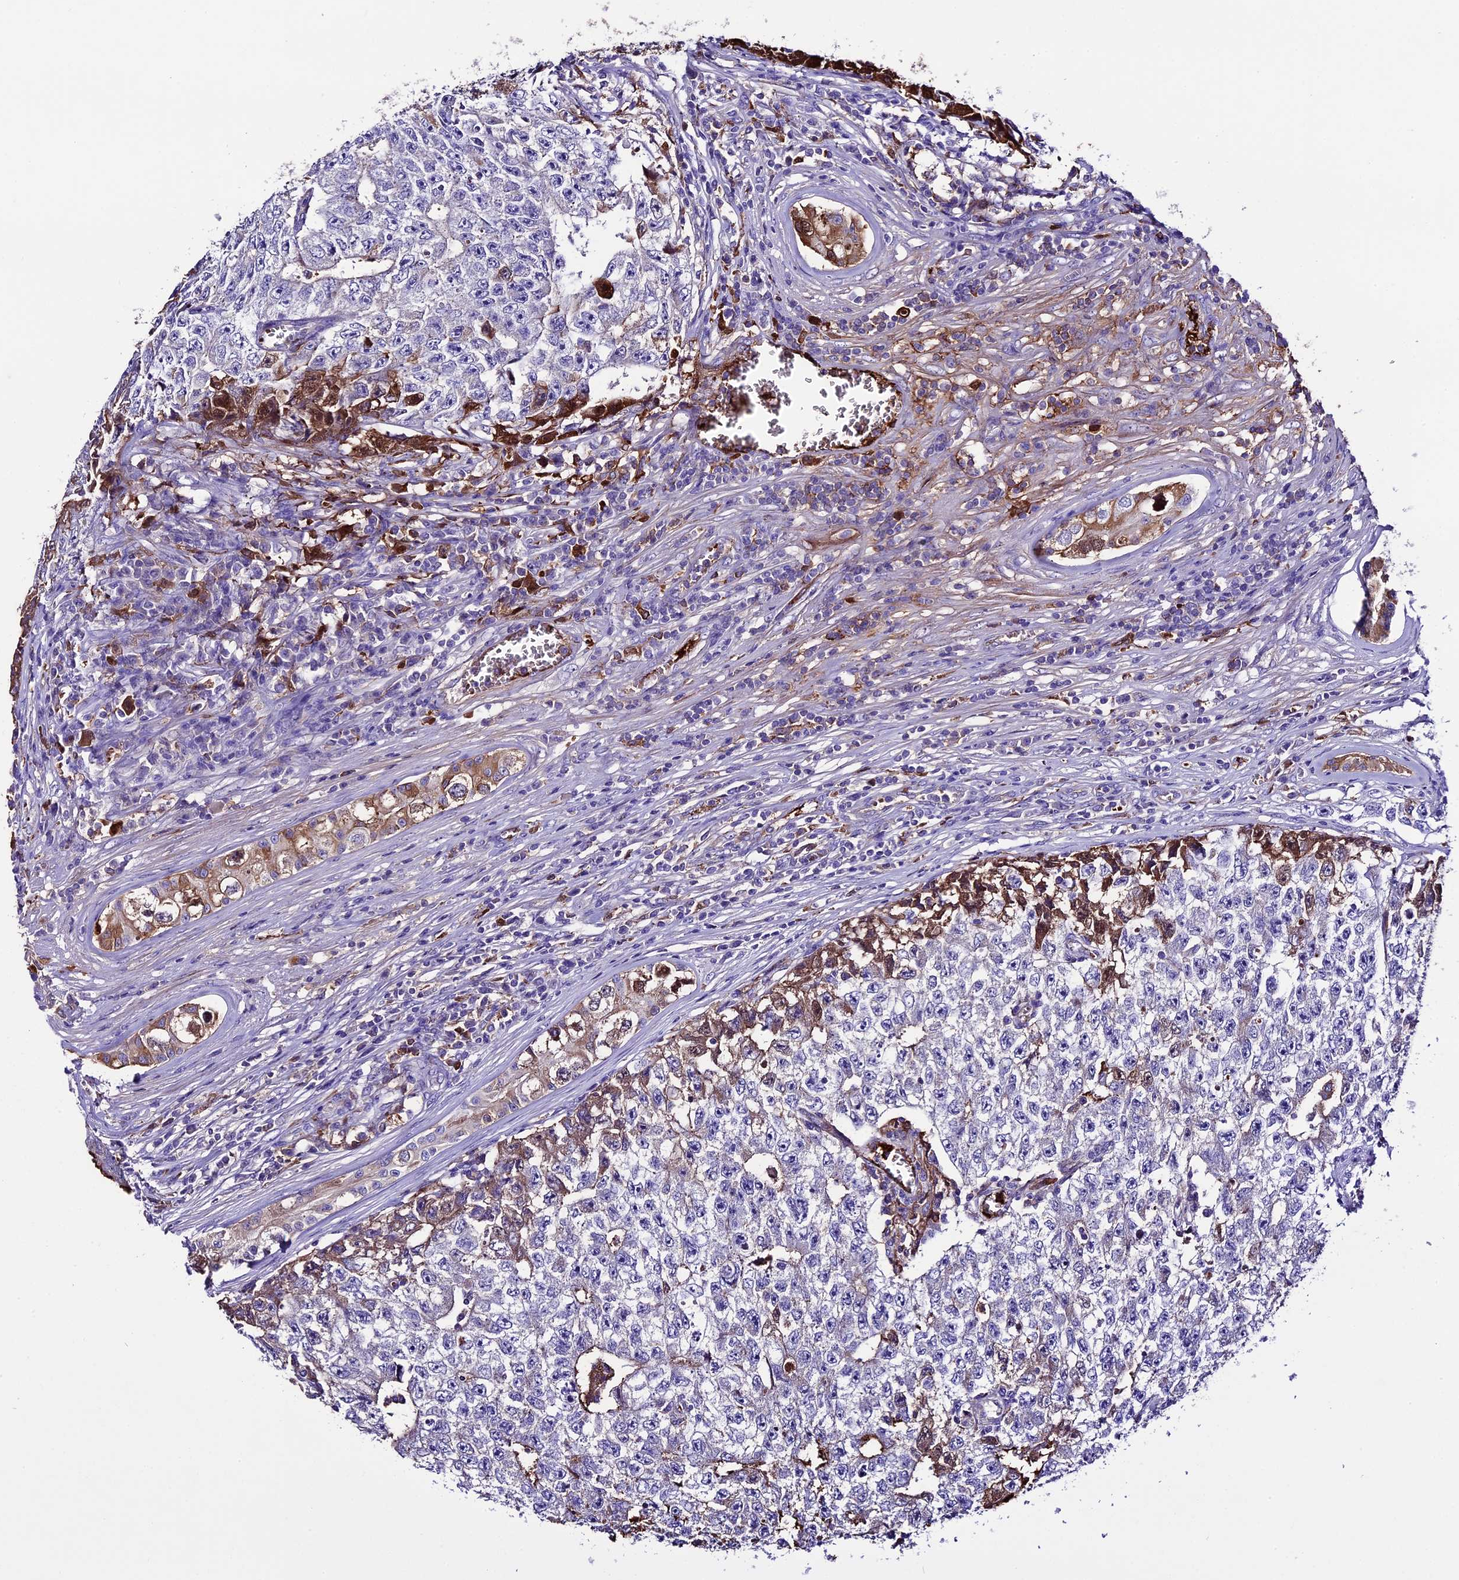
{"staining": {"intensity": "moderate", "quantity": "<25%", "location": "cytoplasmic/membranous"}, "tissue": "testis cancer", "cell_type": "Tumor cells", "image_type": "cancer", "snomed": [{"axis": "morphology", "description": "Carcinoma, Embryonal, NOS"}, {"axis": "topography", "description": "Testis"}], "caption": "A high-resolution image shows IHC staining of testis cancer, which shows moderate cytoplasmic/membranous staining in about <25% of tumor cells. (DAB IHC, brown staining for protein, blue staining for nuclei).", "gene": "TCP11L2", "patient": {"sex": "male", "age": 17}}